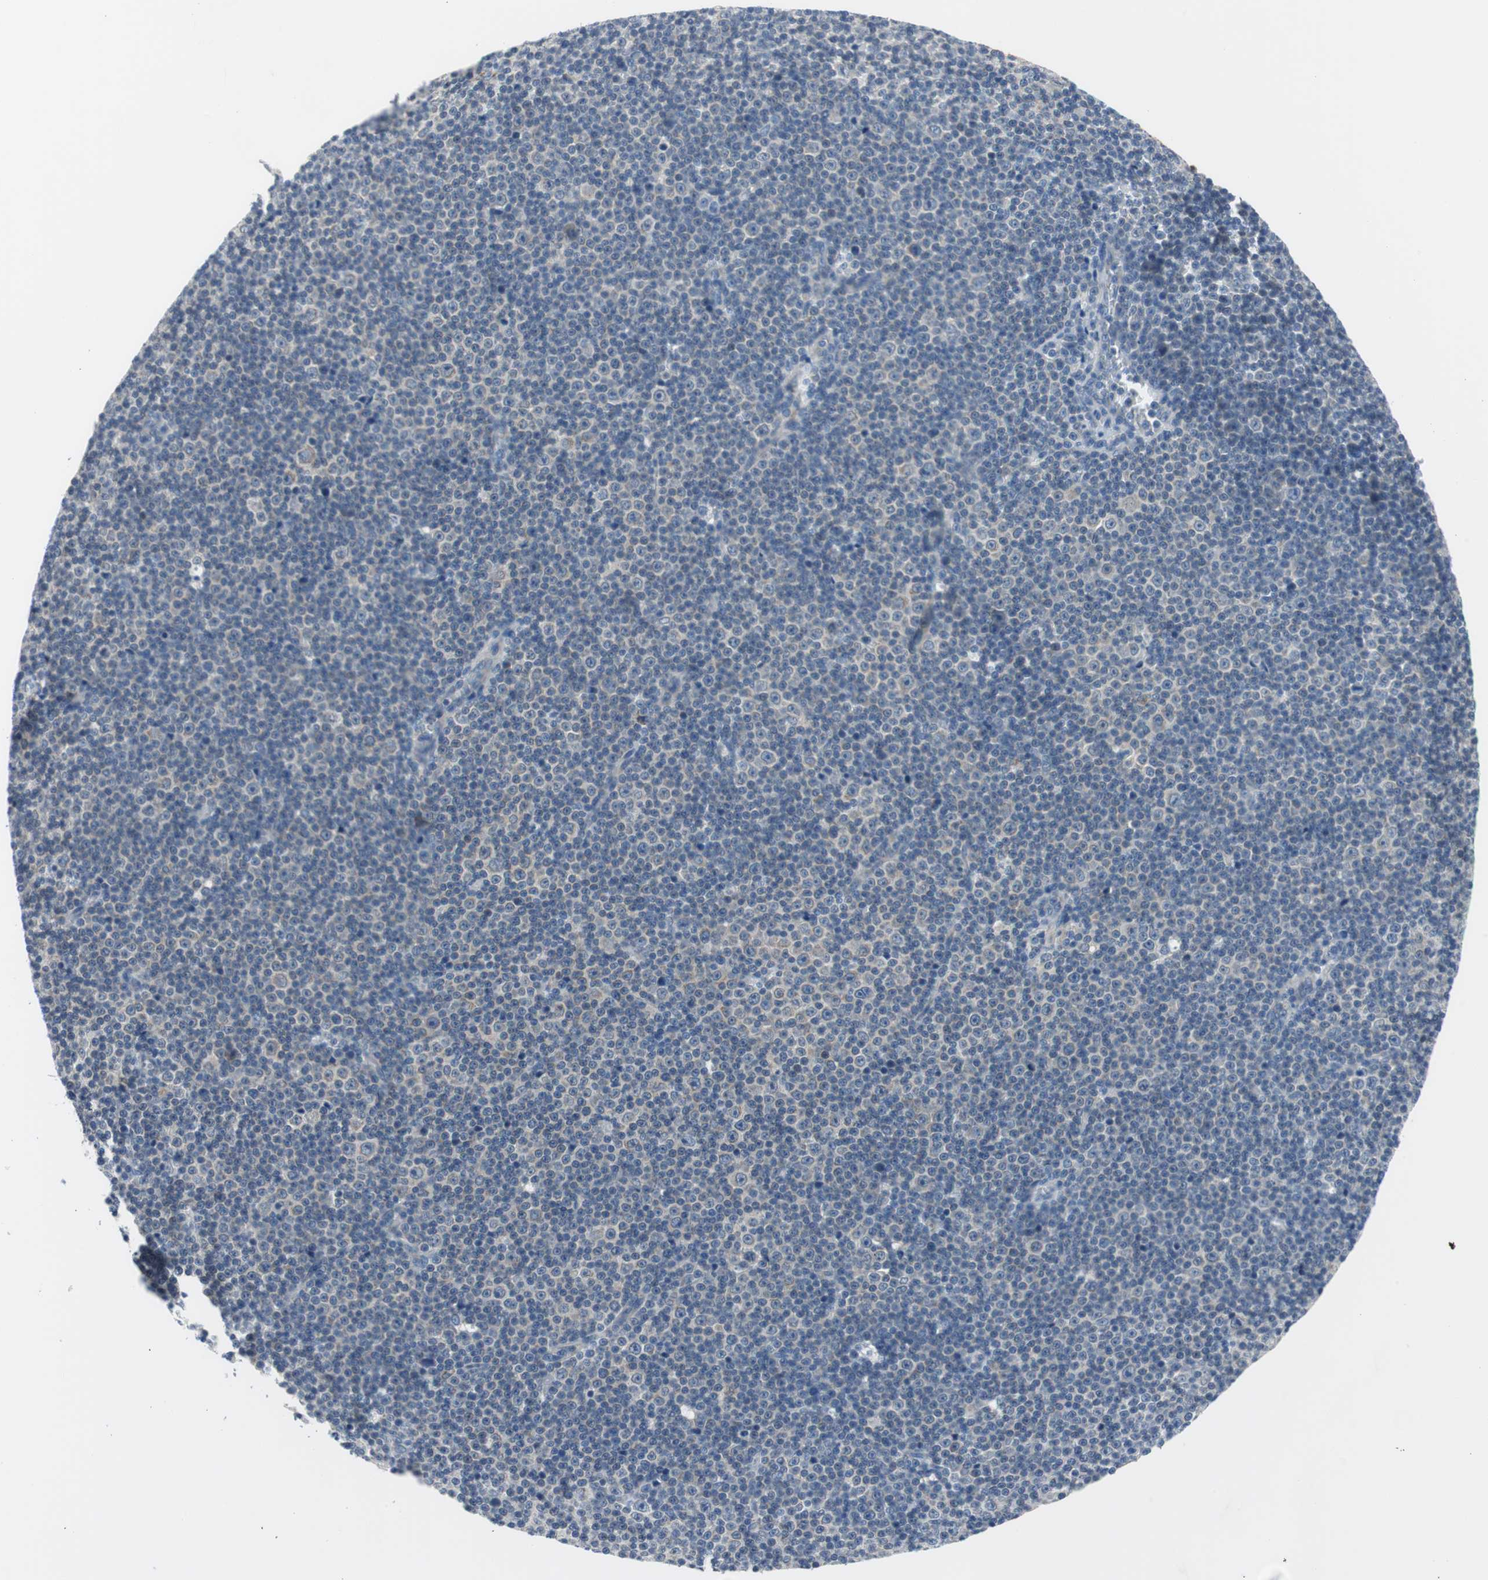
{"staining": {"intensity": "weak", "quantity": "25%-75%", "location": "cytoplasmic/membranous"}, "tissue": "lymphoma", "cell_type": "Tumor cells", "image_type": "cancer", "snomed": [{"axis": "morphology", "description": "Malignant lymphoma, non-Hodgkin's type, Low grade"}, {"axis": "topography", "description": "Lymph node"}], "caption": "About 25%-75% of tumor cells in malignant lymphoma, non-Hodgkin's type (low-grade) reveal weak cytoplasmic/membranous protein expression as visualized by brown immunohistochemical staining.", "gene": "PLAA", "patient": {"sex": "female", "age": 67}}